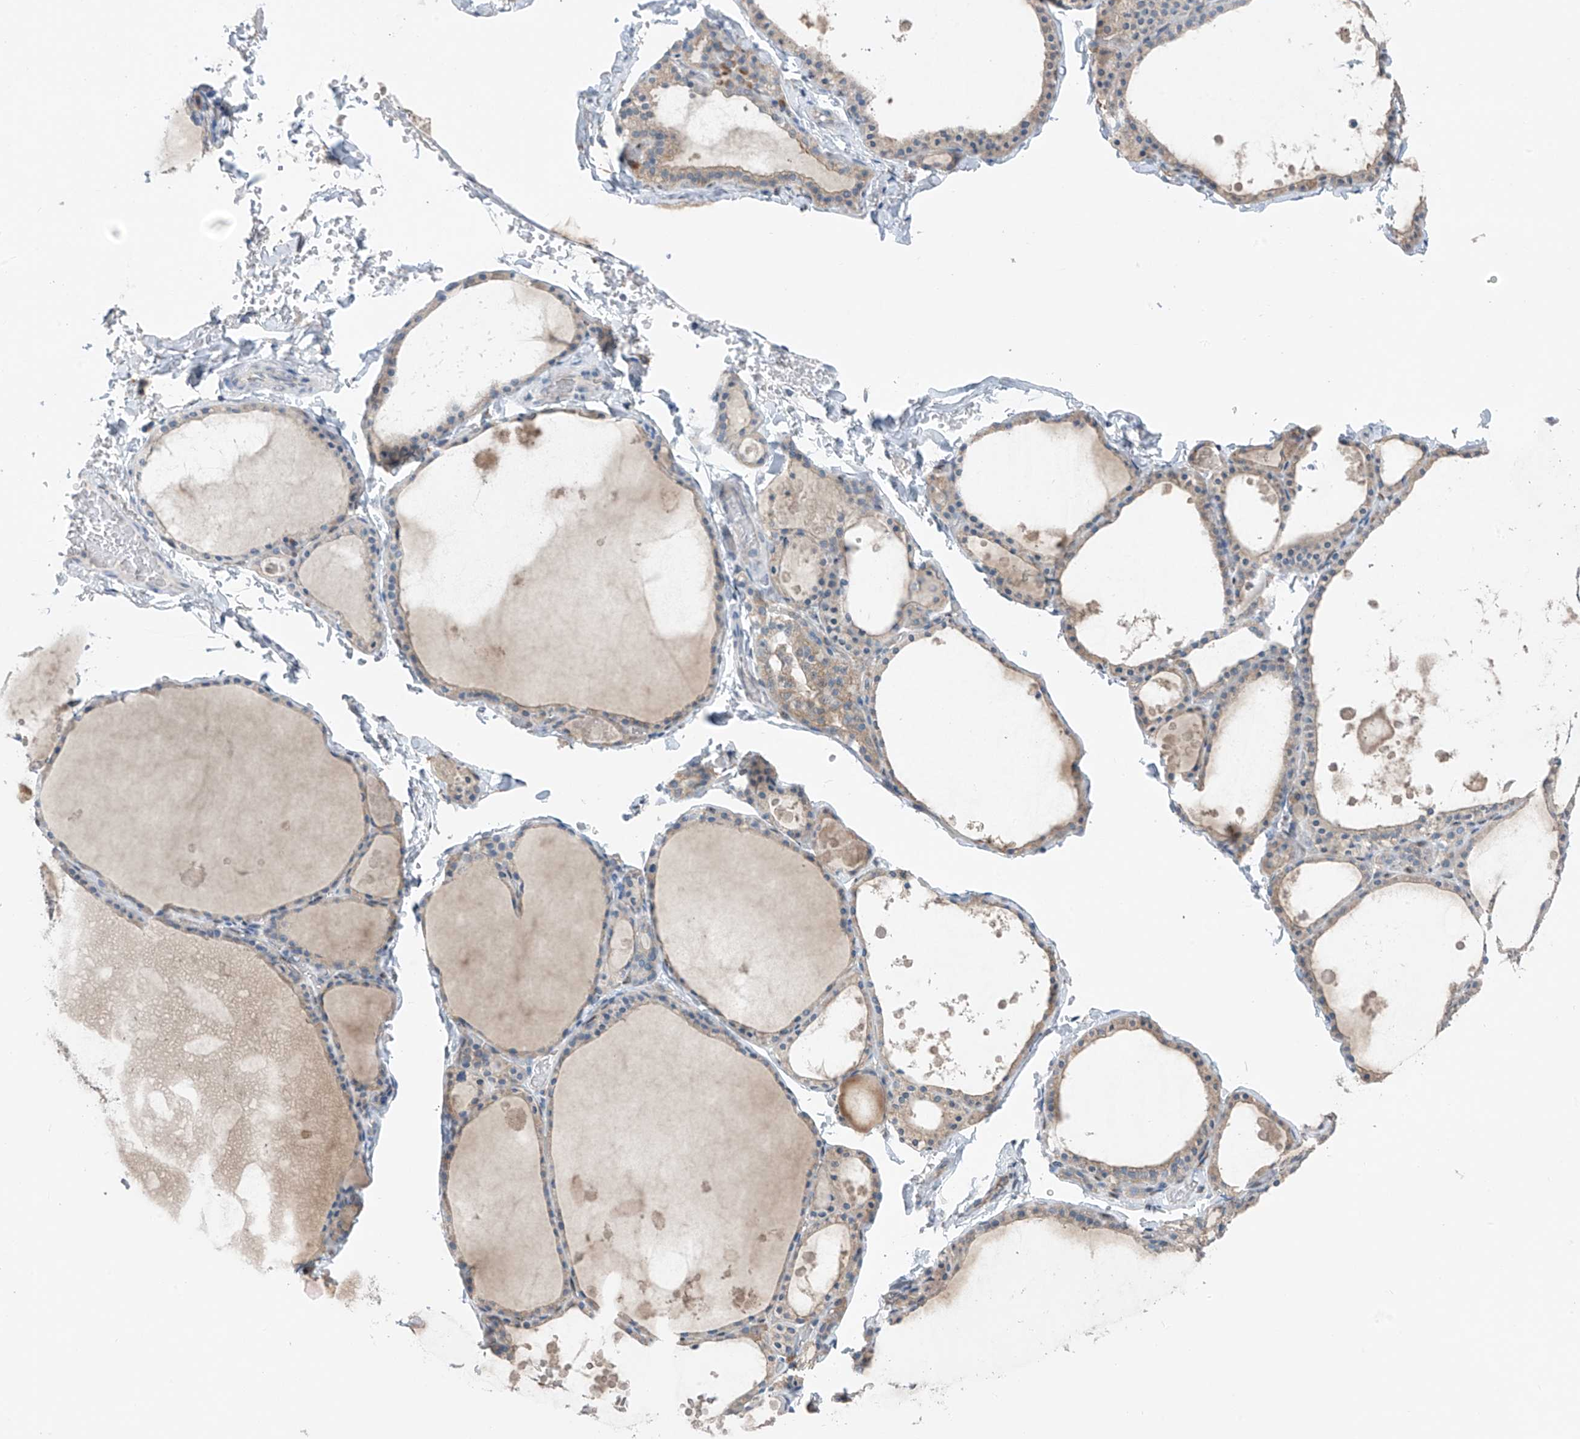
{"staining": {"intensity": "weak", "quantity": "25%-75%", "location": "cytoplasmic/membranous"}, "tissue": "thyroid gland", "cell_type": "Glandular cells", "image_type": "normal", "snomed": [{"axis": "morphology", "description": "Normal tissue, NOS"}, {"axis": "topography", "description": "Thyroid gland"}], "caption": "High-power microscopy captured an immunohistochemistry (IHC) histopathology image of normal thyroid gland, revealing weak cytoplasmic/membranous expression in approximately 25%-75% of glandular cells.", "gene": "RPL4", "patient": {"sex": "male", "age": 56}}